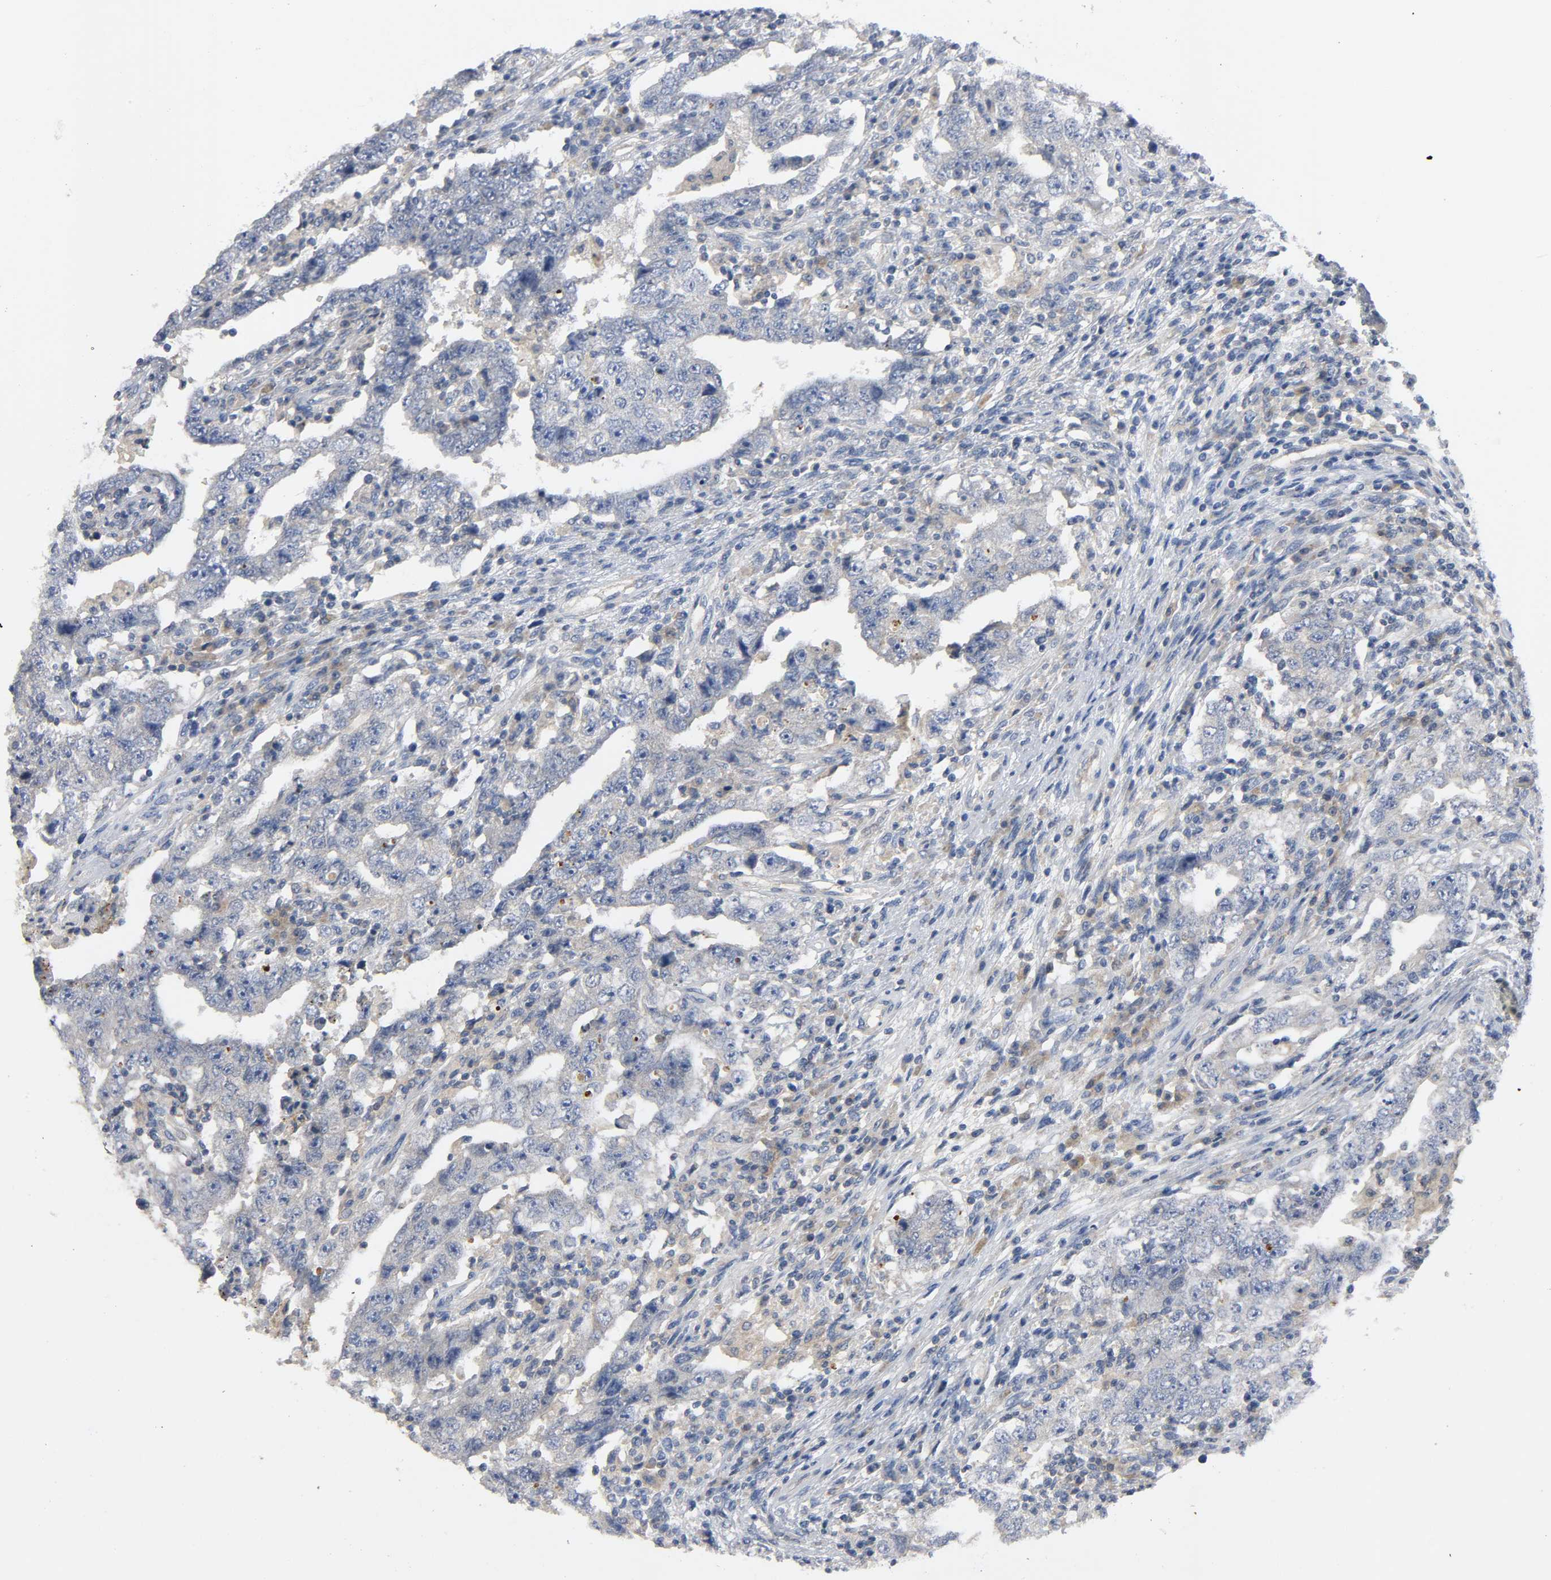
{"staining": {"intensity": "weak", "quantity": "25%-75%", "location": "cytoplasmic/membranous"}, "tissue": "testis cancer", "cell_type": "Tumor cells", "image_type": "cancer", "snomed": [{"axis": "morphology", "description": "Carcinoma, Embryonal, NOS"}, {"axis": "topography", "description": "Testis"}], "caption": "Approximately 25%-75% of tumor cells in human embryonal carcinoma (testis) demonstrate weak cytoplasmic/membranous protein staining as visualized by brown immunohistochemical staining.", "gene": "HDAC6", "patient": {"sex": "male", "age": 26}}